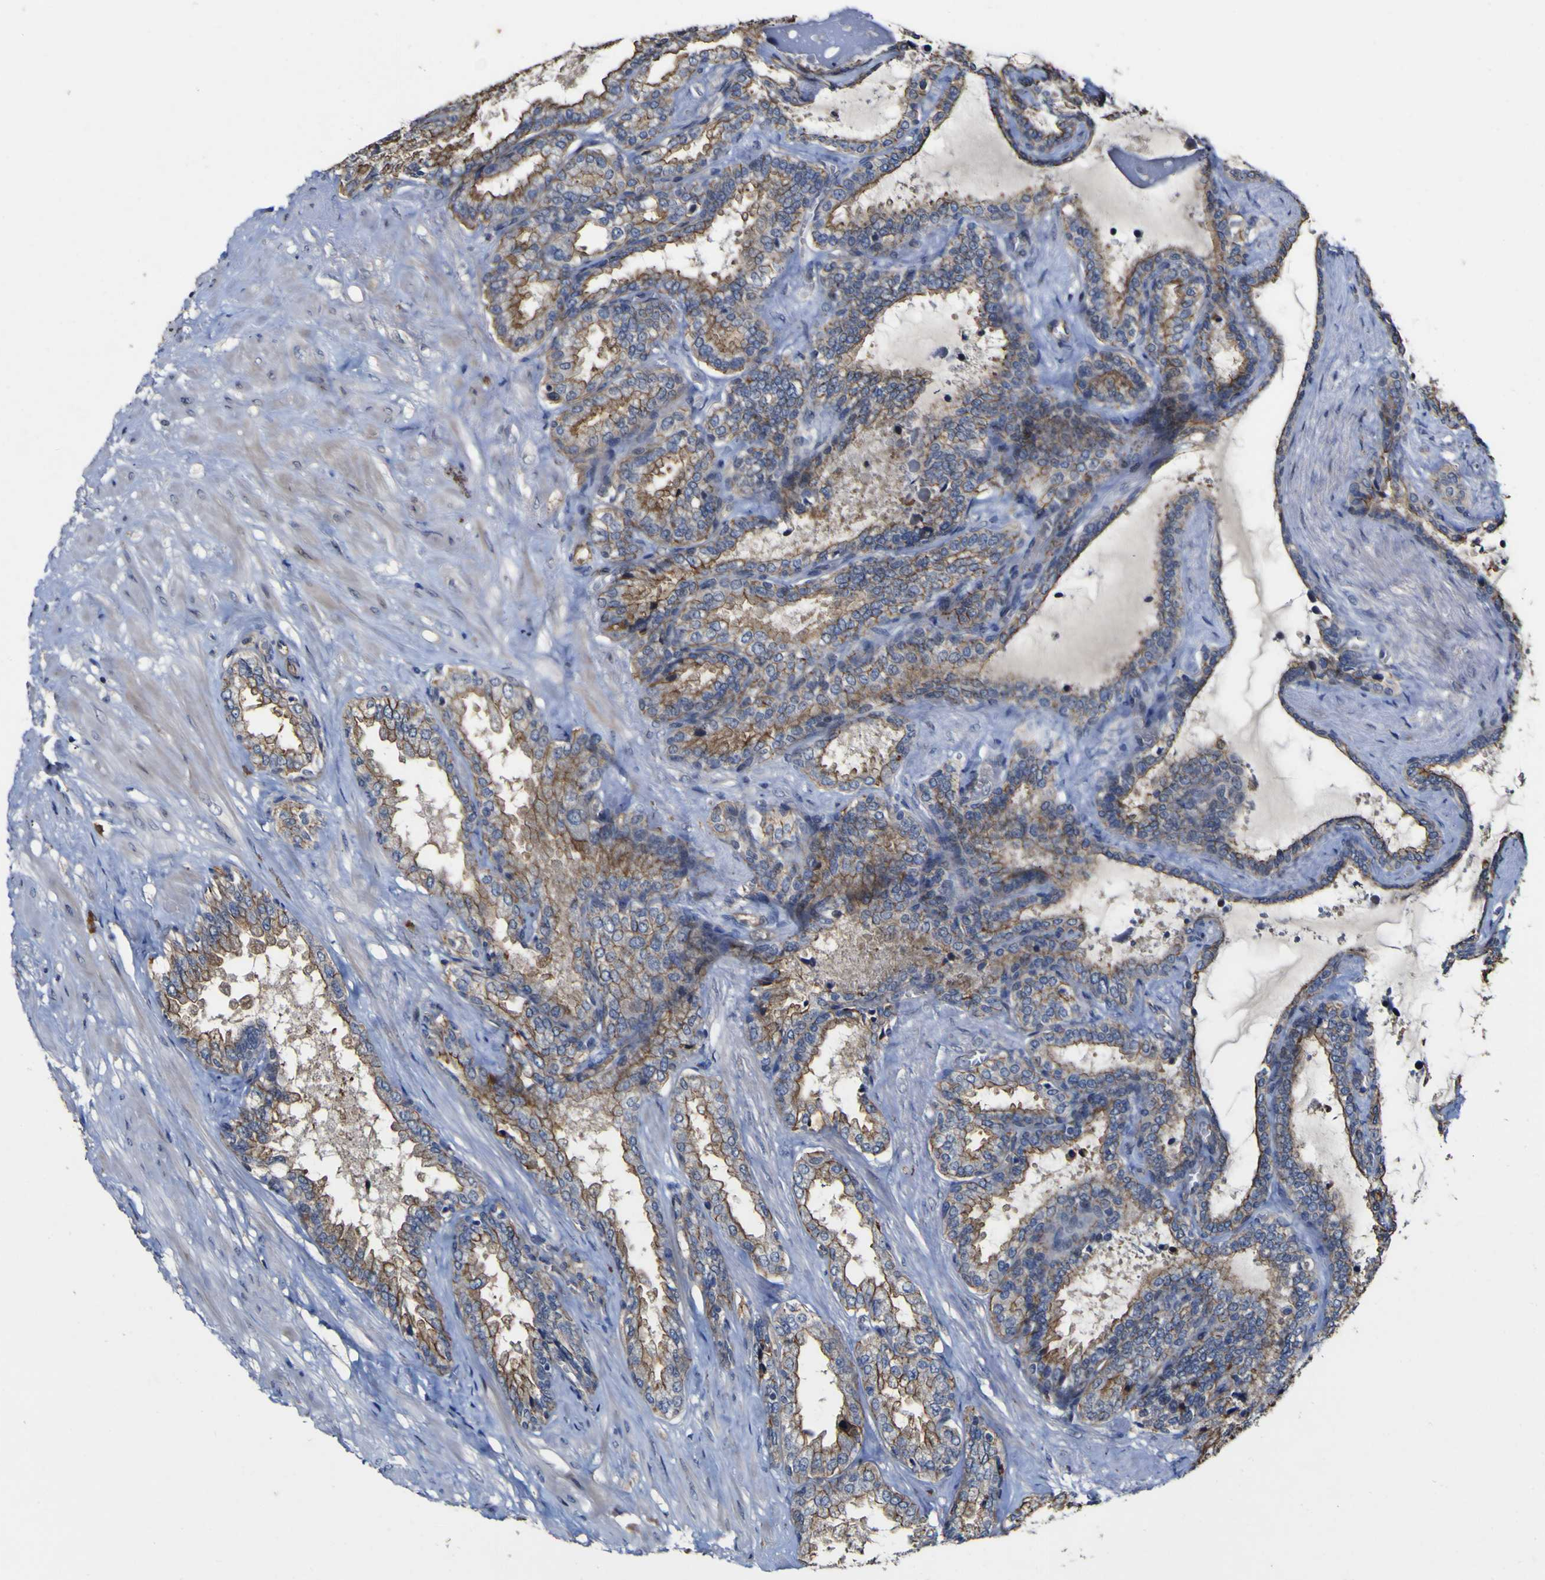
{"staining": {"intensity": "moderate", "quantity": ">75%", "location": "cytoplasmic/membranous"}, "tissue": "seminal vesicle", "cell_type": "Glandular cells", "image_type": "normal", "snomed": [{"axis": "morphology", "description": "Normal tissue, NOS"}, {"axis": "topography", "description": "Seminal veicle"}], "caption": "A brown stain highlights moderate cytoplasmic/membranous expression of a protein in glandular cells of unremarkable human seminal vesicle.", "gene": "CCL2", "patient": {"sex": "male", "age": 46}}